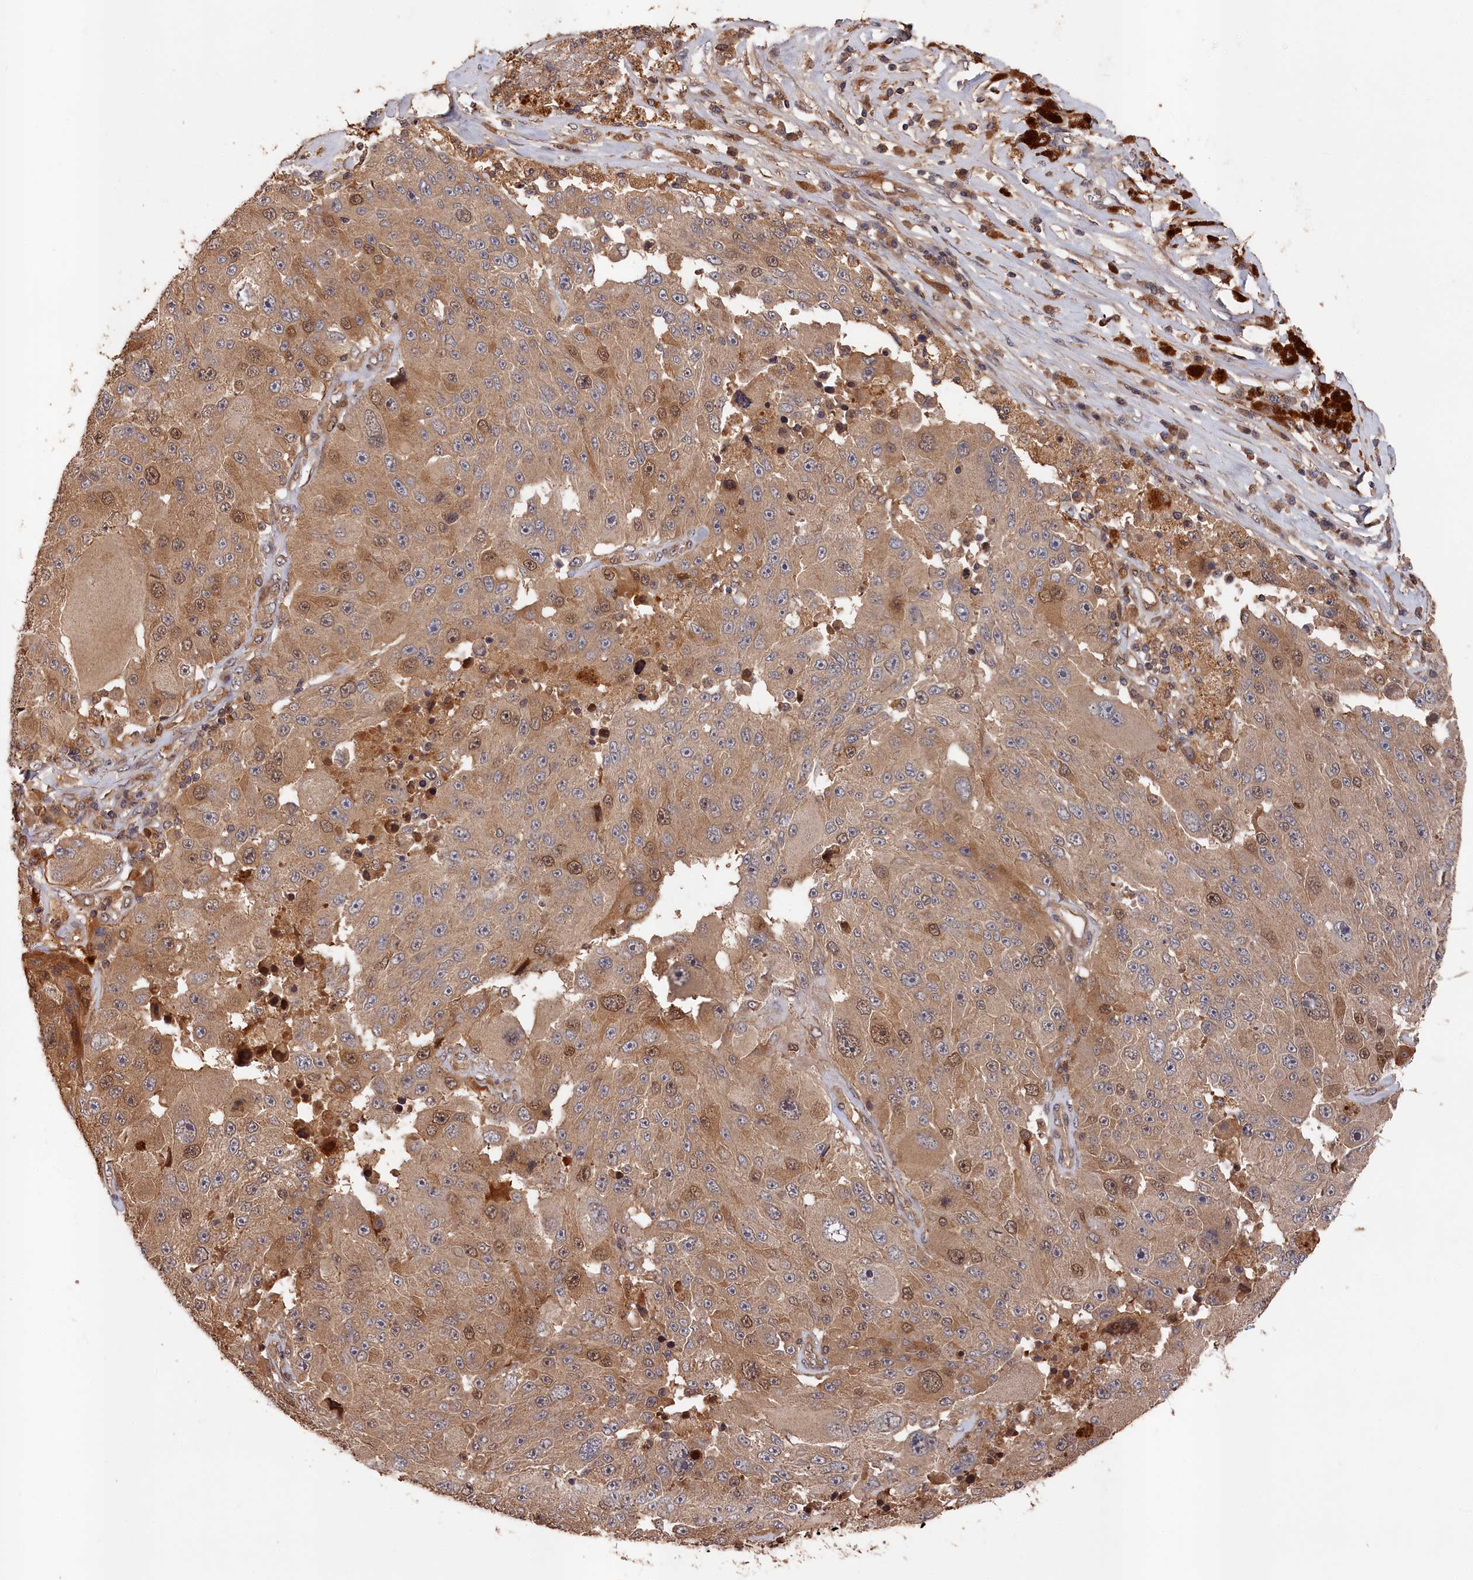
{"staining": {"intensity": "moderate", "quantity": "25%-75%", "location": "cytoplasmic/membranous,nuclear"}, "tissue": "melanoma", "cell_type": "Tumor cells", "image_type": "cancer", "snomed": [{"axis": "morphology", "description": "Malignant melanoma, Metastatic site"}, {"axis": "topography", "description": "Lymph node"}], "caption": "Immunohistochemistry staining of malignant melanoma (metastatic site), which exhibits medium levels of moderate cytoplasmic/membranous and nuclear staining in approximately 25%-75% of tumor cells indicating moderate cytoplasmic/membranous and nuclear protein positivity. The staining was performed using DAB (3,3'-diaminobenzidine) (brown) for protein detection and nuclei were counterstained in hematoxylin (blue).", "gene": "RMI2", "patient": {"sex": "male", "age": 62}}